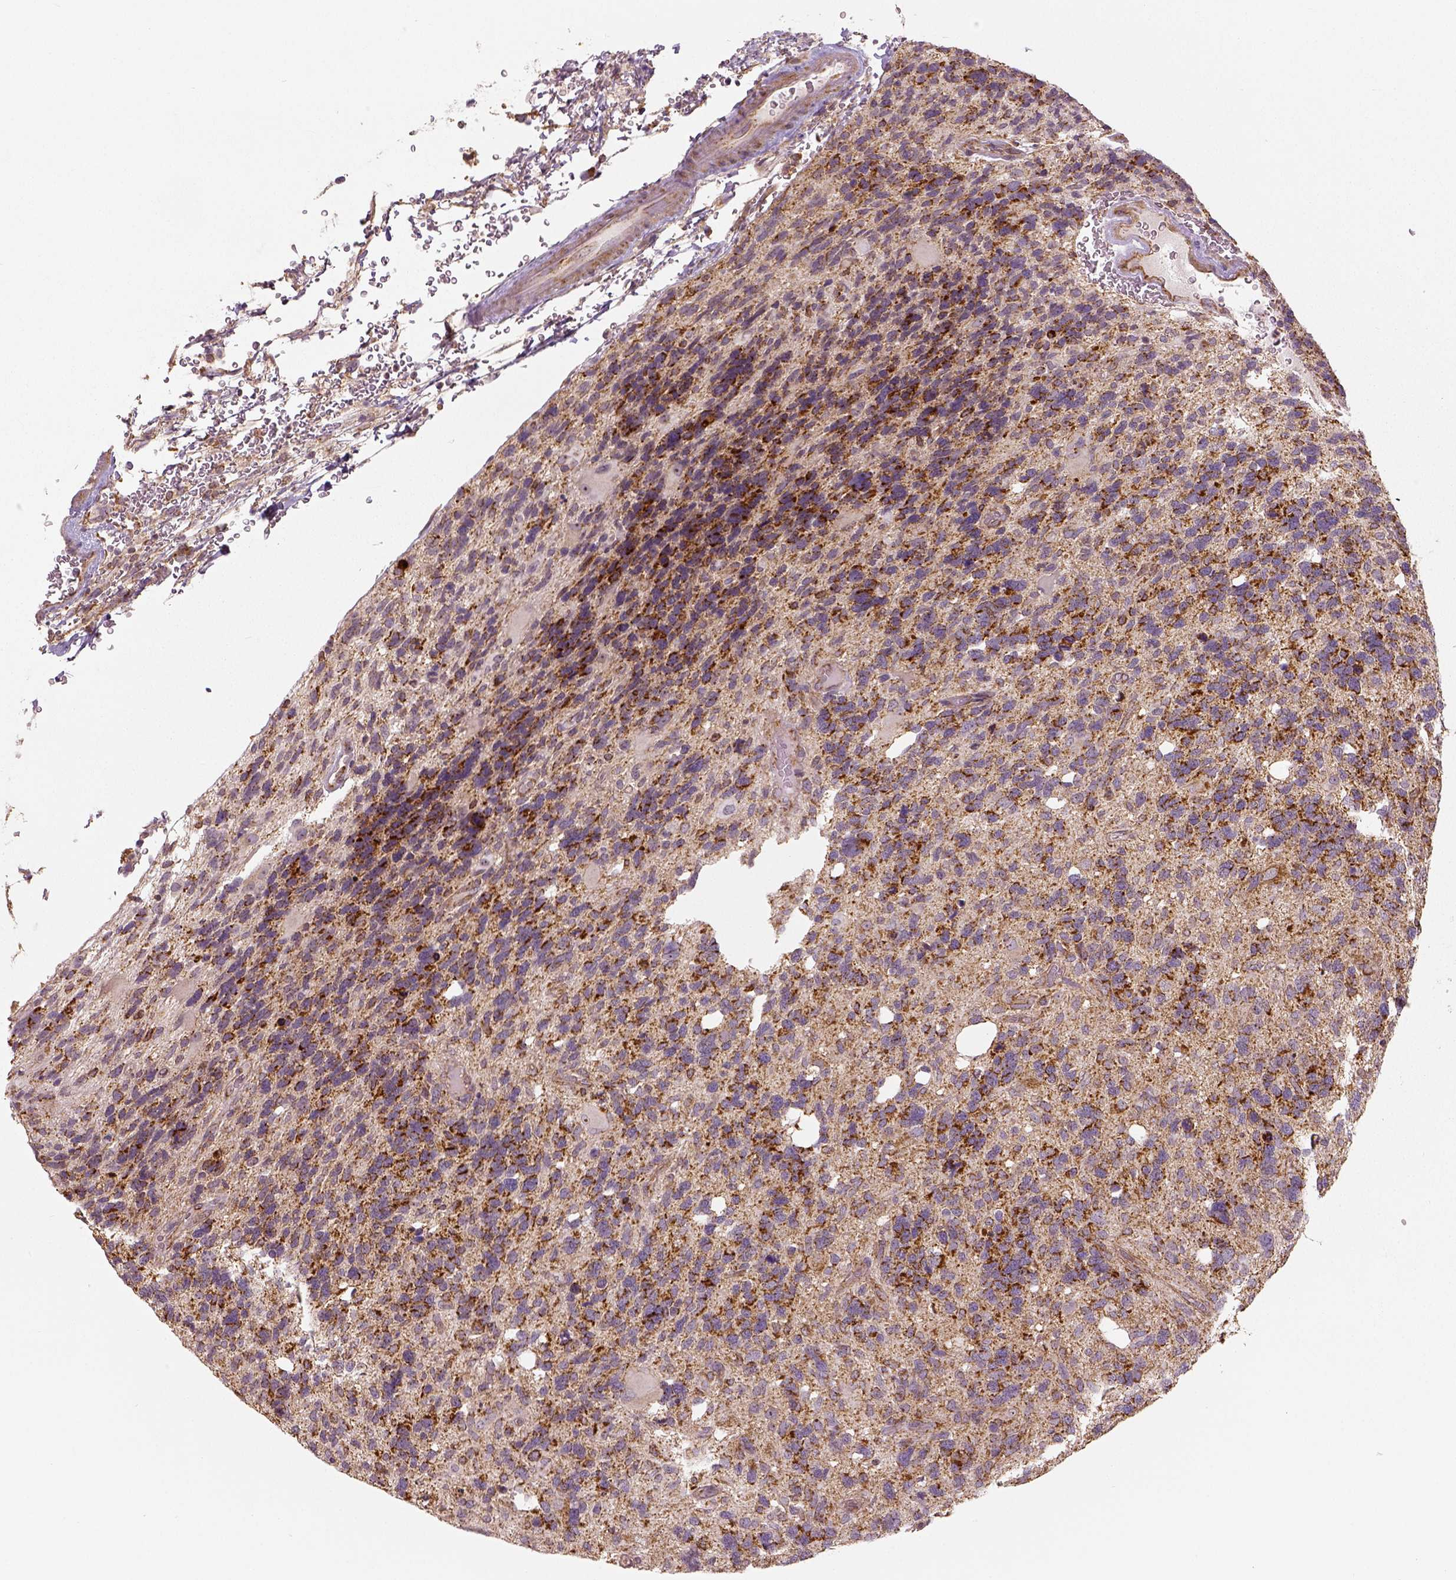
{"staining": {"intensity": "strong", "quantity": "25%-75%", "location": "cytoplasmic/membranous"}, "tissue": "glioma", "cell_type": "Tumor cells", "image_type": "cancer", "snomed": [{"axis": "morphology", "description": "Glioma, malignant, High grade"}, {"axis": "topography", "description": "Brain"}], "caption": "A high-resolution micrograph shows immunohistochemistry (IHC) staining of malignant glioma (high-grade), which exhibits strong cytoplasmic/membranous expression in about 25%-75% of tumor cells. (brown staining indicates protein expression, while blue staining denotes nuclei).", "gene": "PGAM5", "patient": {"sex": "male", "age": 49}}